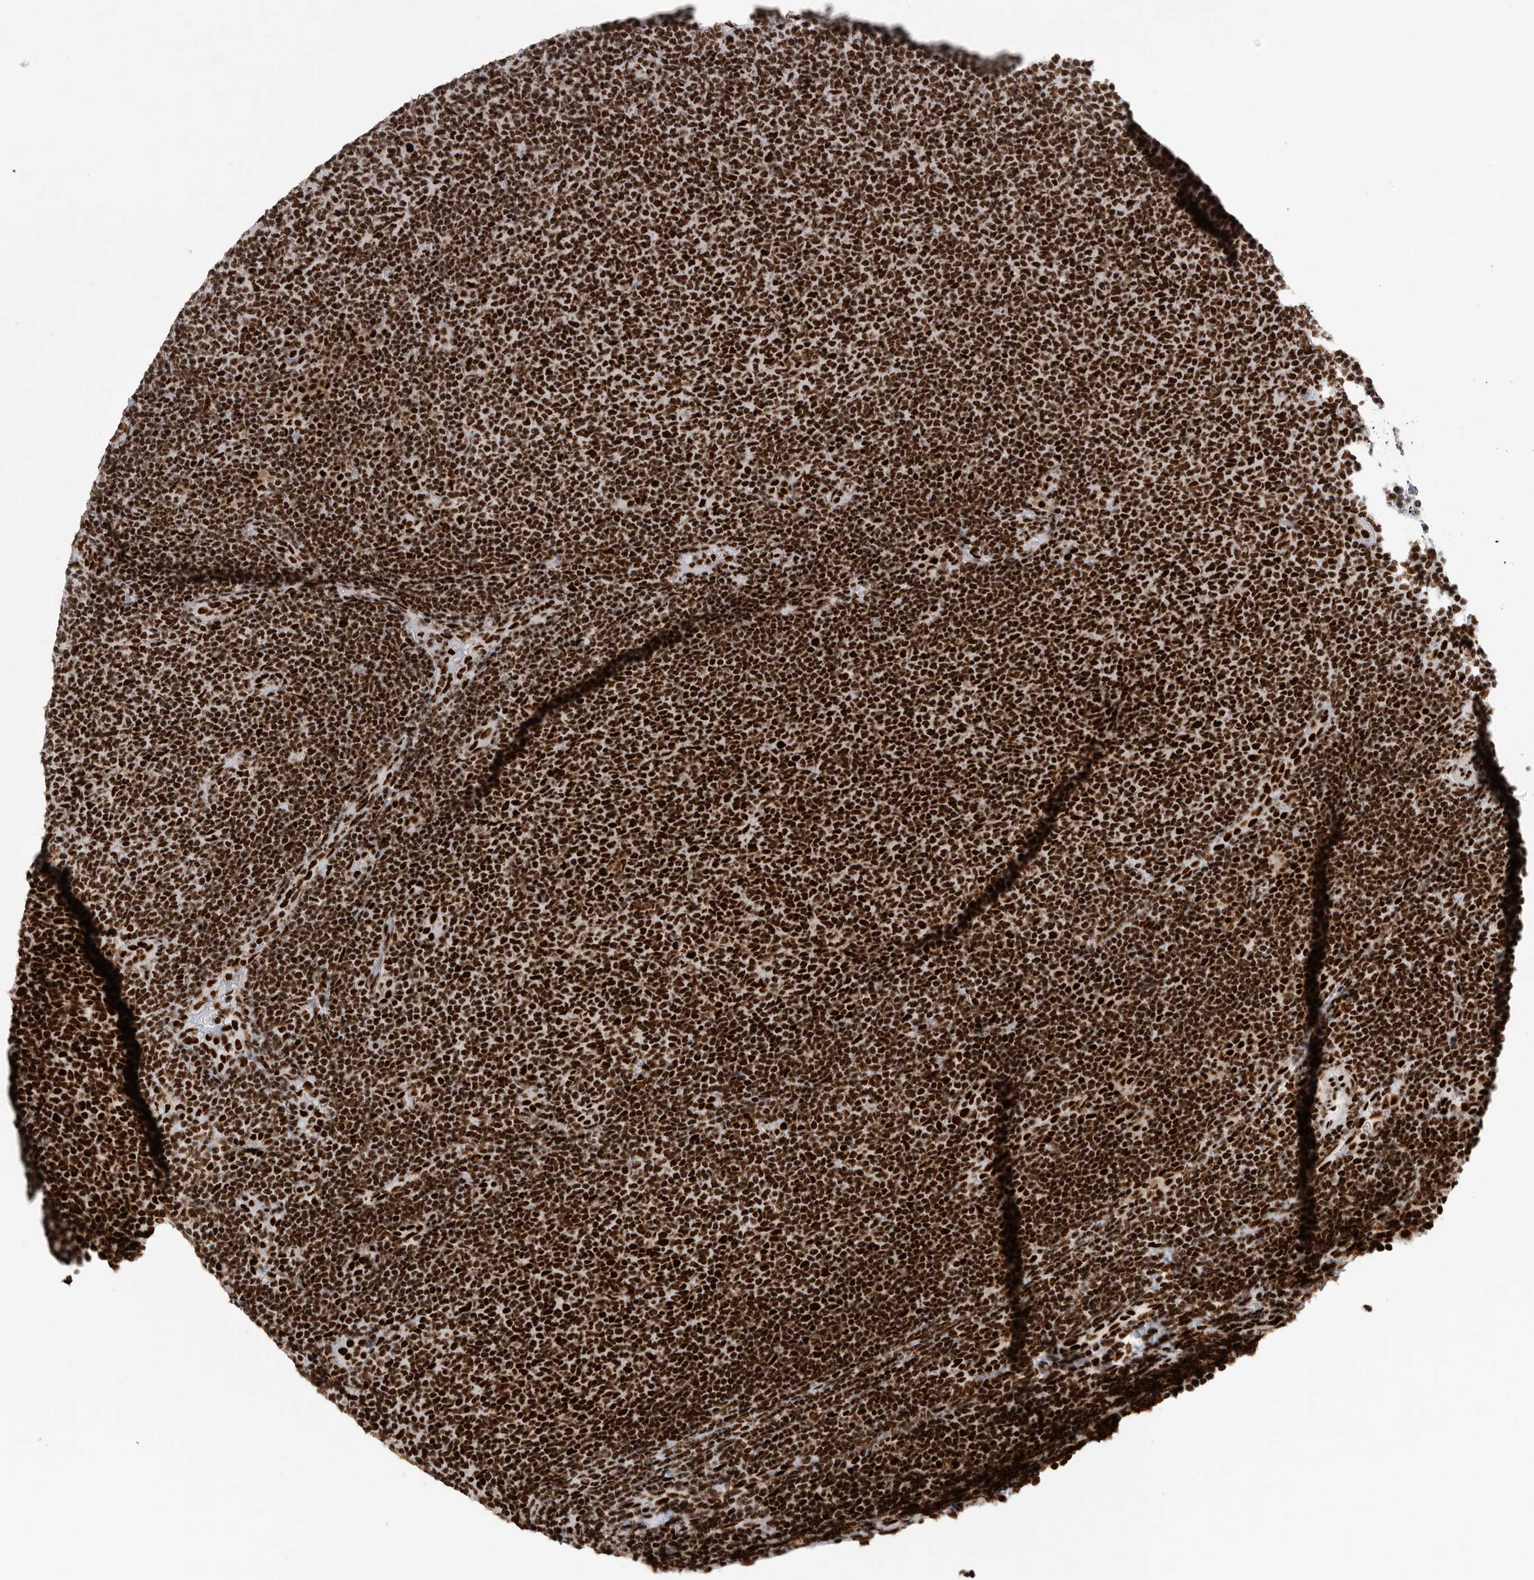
{"staining": {"intensity": "strong", "quantity": ">75%", "location": "nuclear"}, "tissue": "lymphoma", "cell_type": "Tumor cells", "image_type": "cancer", "snomed": [{"axis": "morphology", "description": "Malignant lymphoma, non-Hodgkin's type, Low grade"}, {"axis": "topography", "description": "Lymph node"}], "caption": "A brown stain shows strong nuclear positivity of a protein in human lymphoma tumor cells.", "gene": "BCLAF1", "patient": {"sex": "male", "age": 66}}